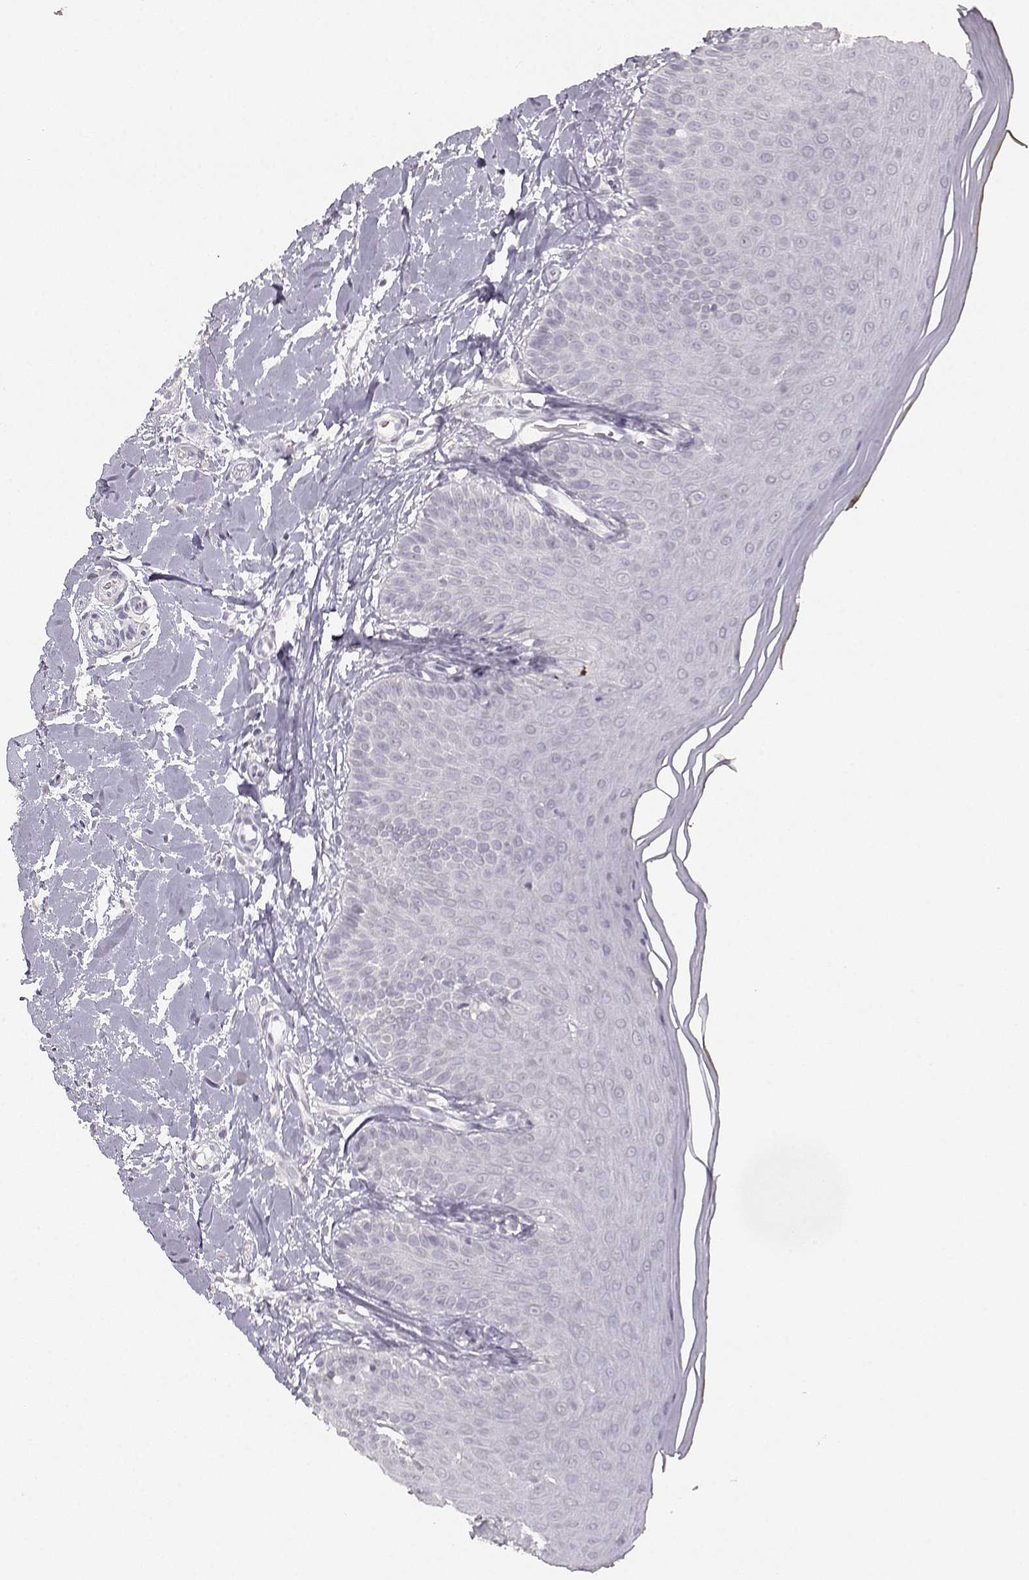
{"staining": {"intensity": "negative", "quantity": "none", "location": "none"}, "tissue": "oral mucosa", "cell_type": "Squamous epithelial cells", "image_type": "normal", "snomed": [{"axis": "morphology", "description": "Normal tissue, NOS"}, {"axis": "topography", "description": "Oral tissue"}], "caption": "High magnification brightfield microscopy of unremarkable oral mucosa stained with DAB (brown) and counterstained with hematoxylin (blue): squamous epithelial cells show no significant staining.", "gene": "UROC1", "patient": {"sex": "female", "age": 43}}